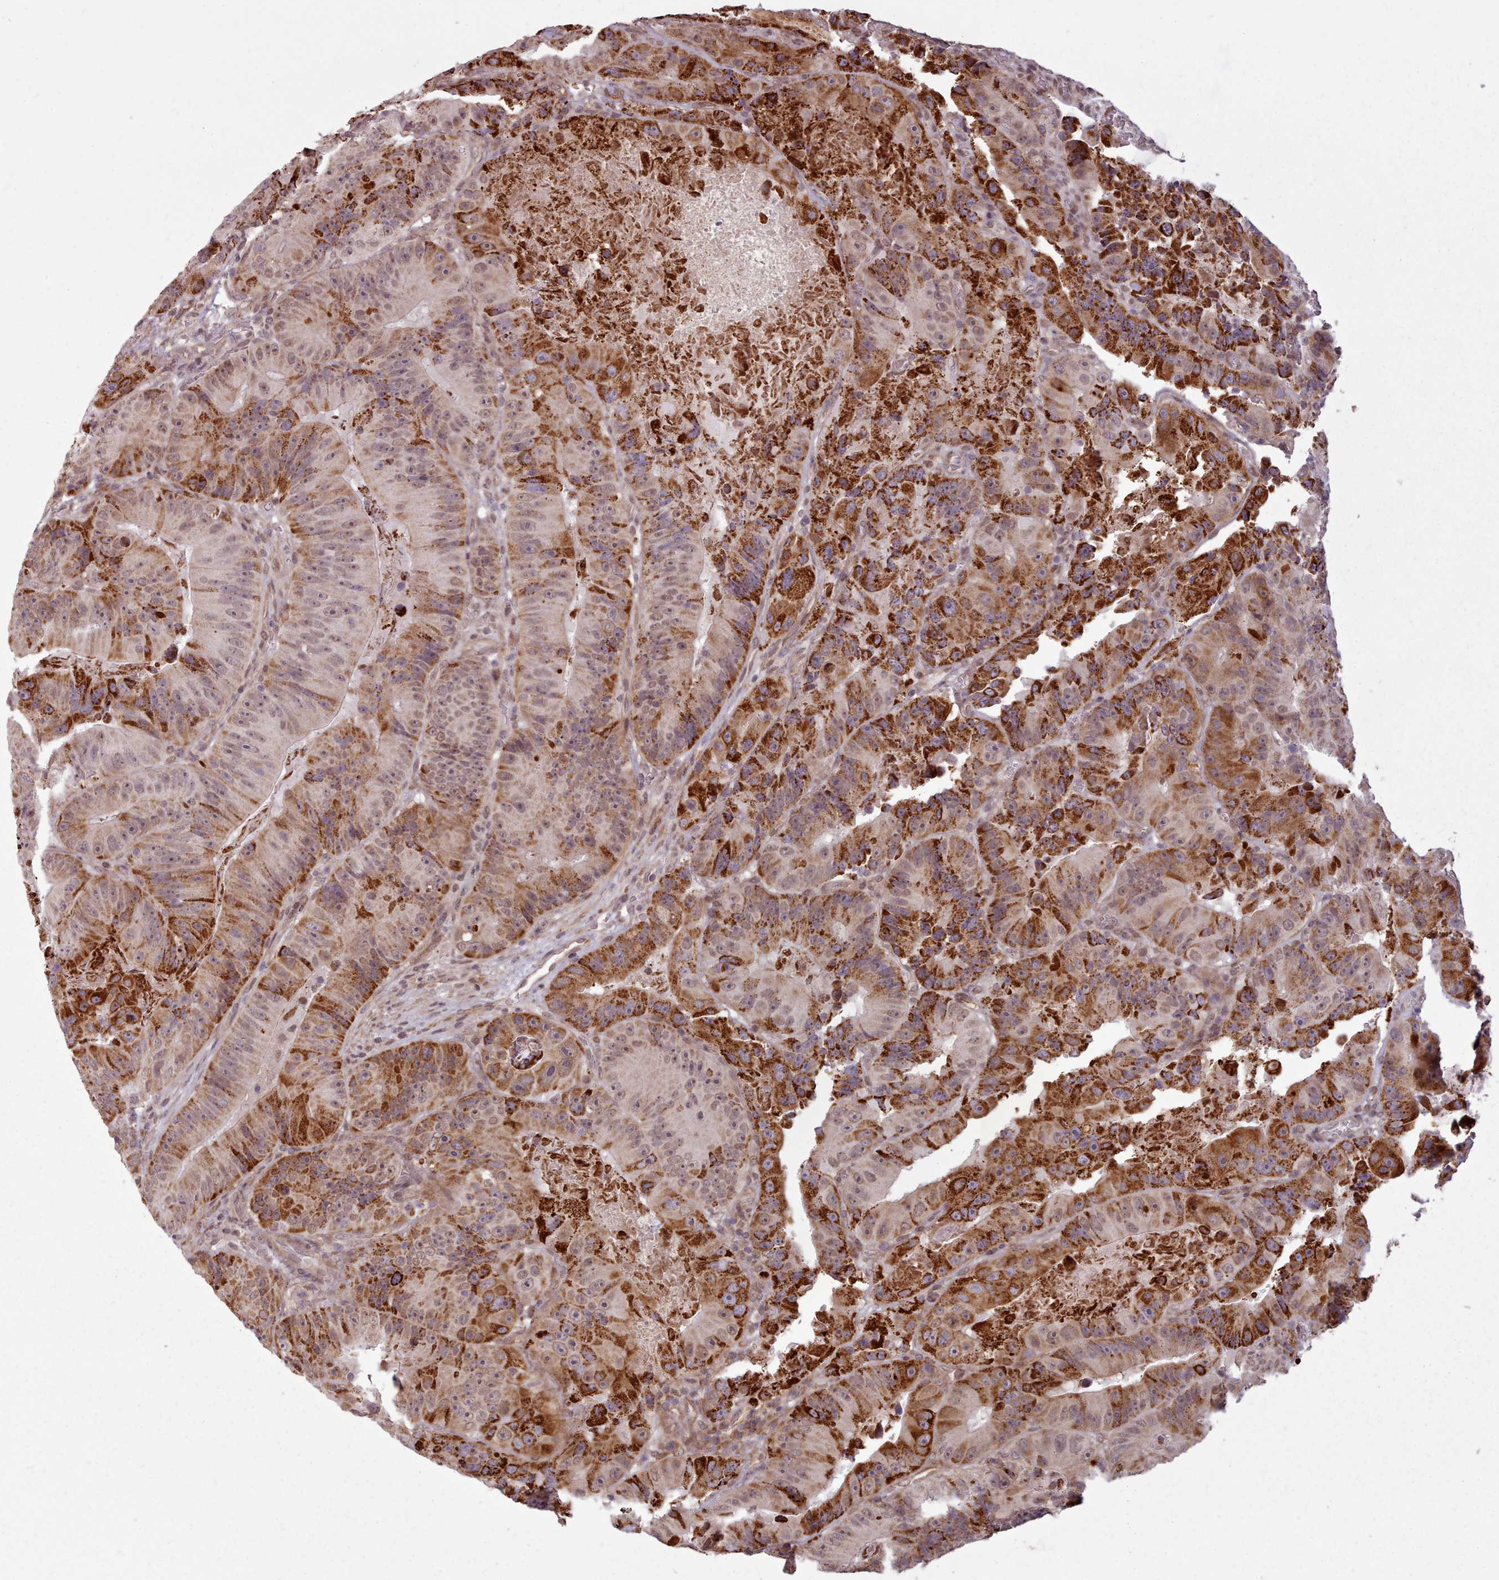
{"staining": {"intensity": "strong", "quantity": ">75%", "location": "cytoplasmic/membranous"}, "tissue": "colorectal cancer", "cell_type": "Tumor cells", "image_type": "cancer", "snomed": [{"axis": "morphology", "description": "Adenocarcinoma, NOS"}, {"axis": "topography", "description": "Colon"}], "caption": "Strong cytoplasmic/membranous staining for a protein is identified in about >75% of tumor cells of colorectal adenocarcinoma using IHC.", "gene": "ZMYM4", "patient": {"sex": "female", "age": 86}}